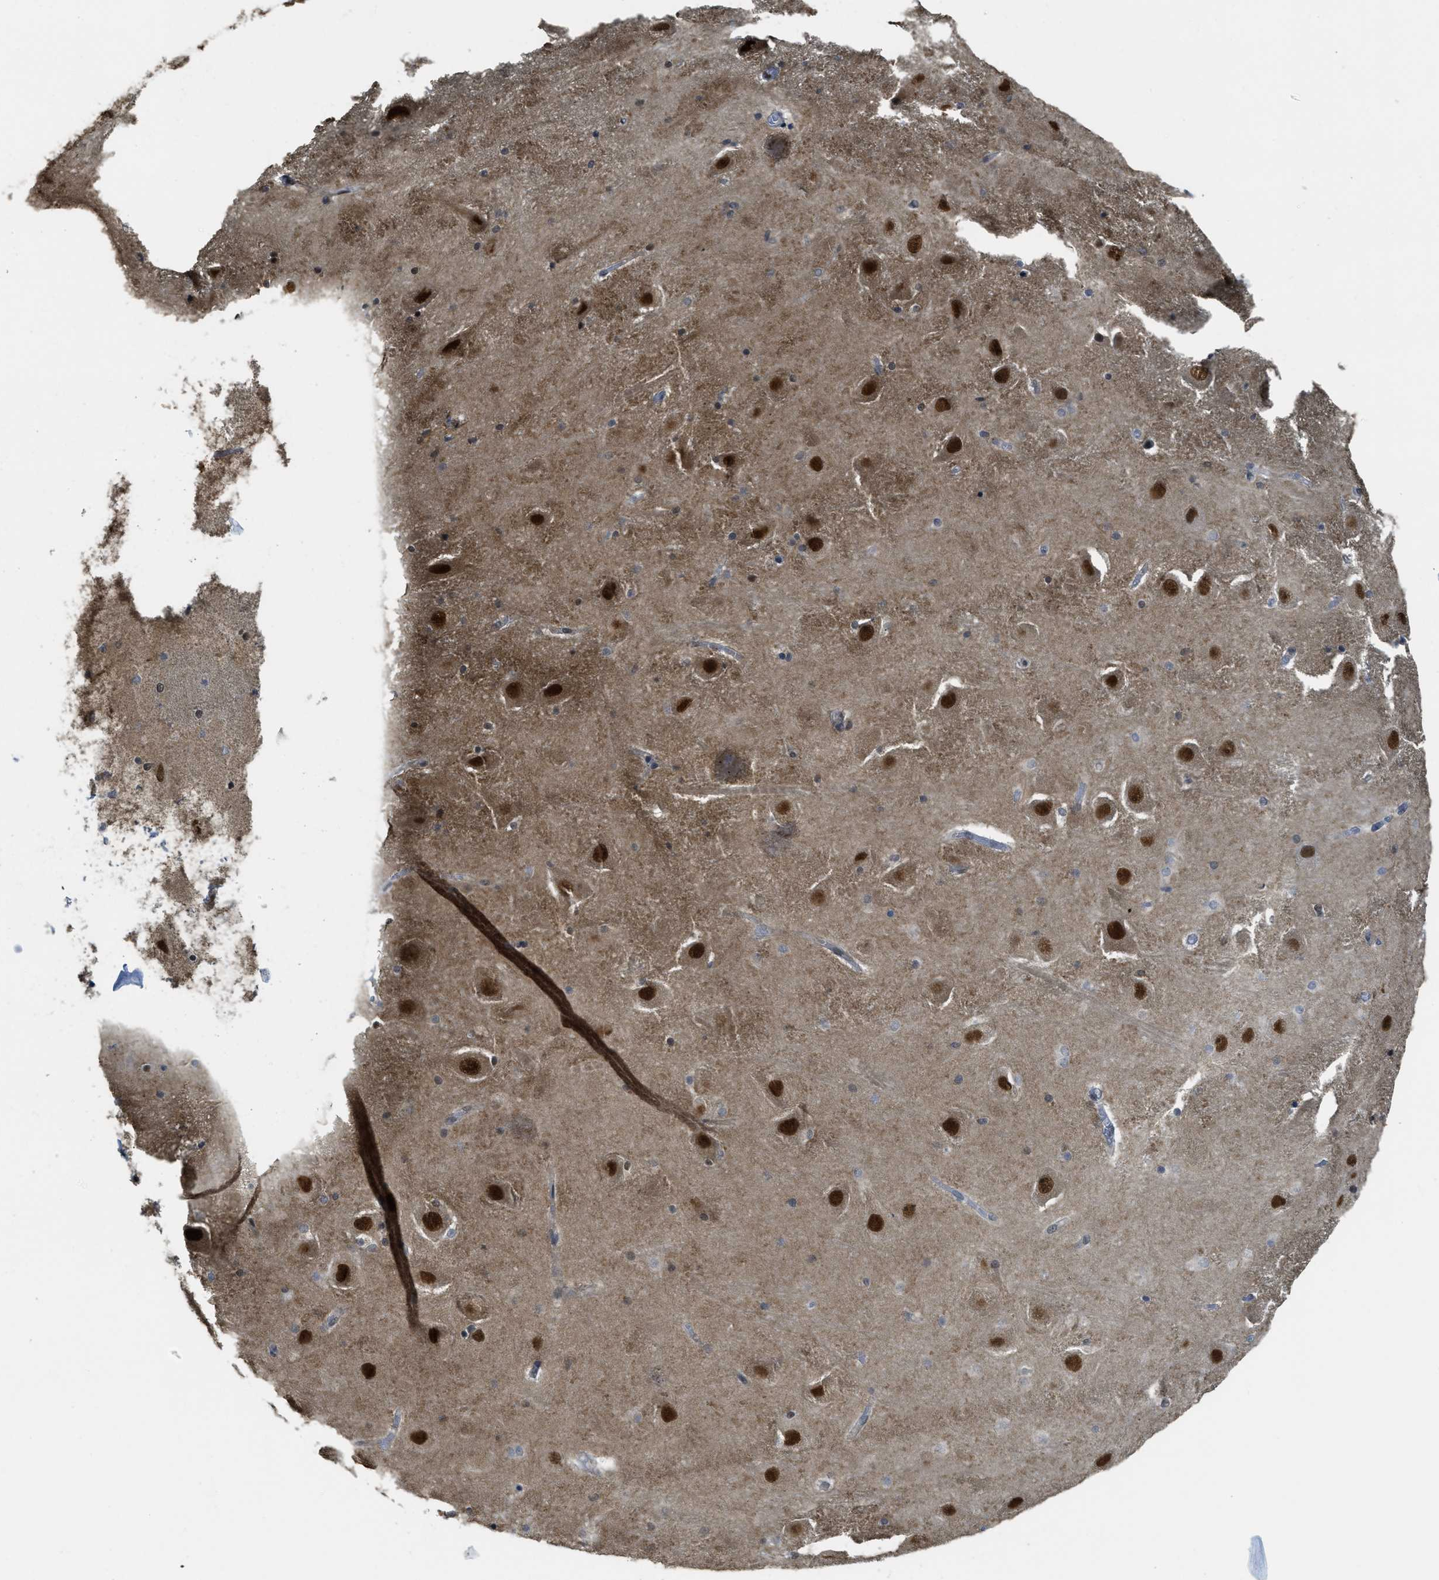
{"staining": {"intensity": "strong", "quantity": "<25%", "location": "nuclear"}, "tissue": "hippocampus", "cell_type": "Glial cells", "image_type": "normal", "snomed": [{"axis": "morphology", "description": "Normal tissue, NOS"}, {"axis": "topography", "description": "Hippocampus"}], "caption": "Strong nuclear protein expression is seen in about <25% of glial cells in hippocampus. The protein of interest is stained brown, and the nuclei are stained in blue (DAB (3,3'-diaminobenzidine) IHC with brightfield microscopy, high magnification).", "gene": "PSMC5", "patient": {"sex": "male", "age": 45}}